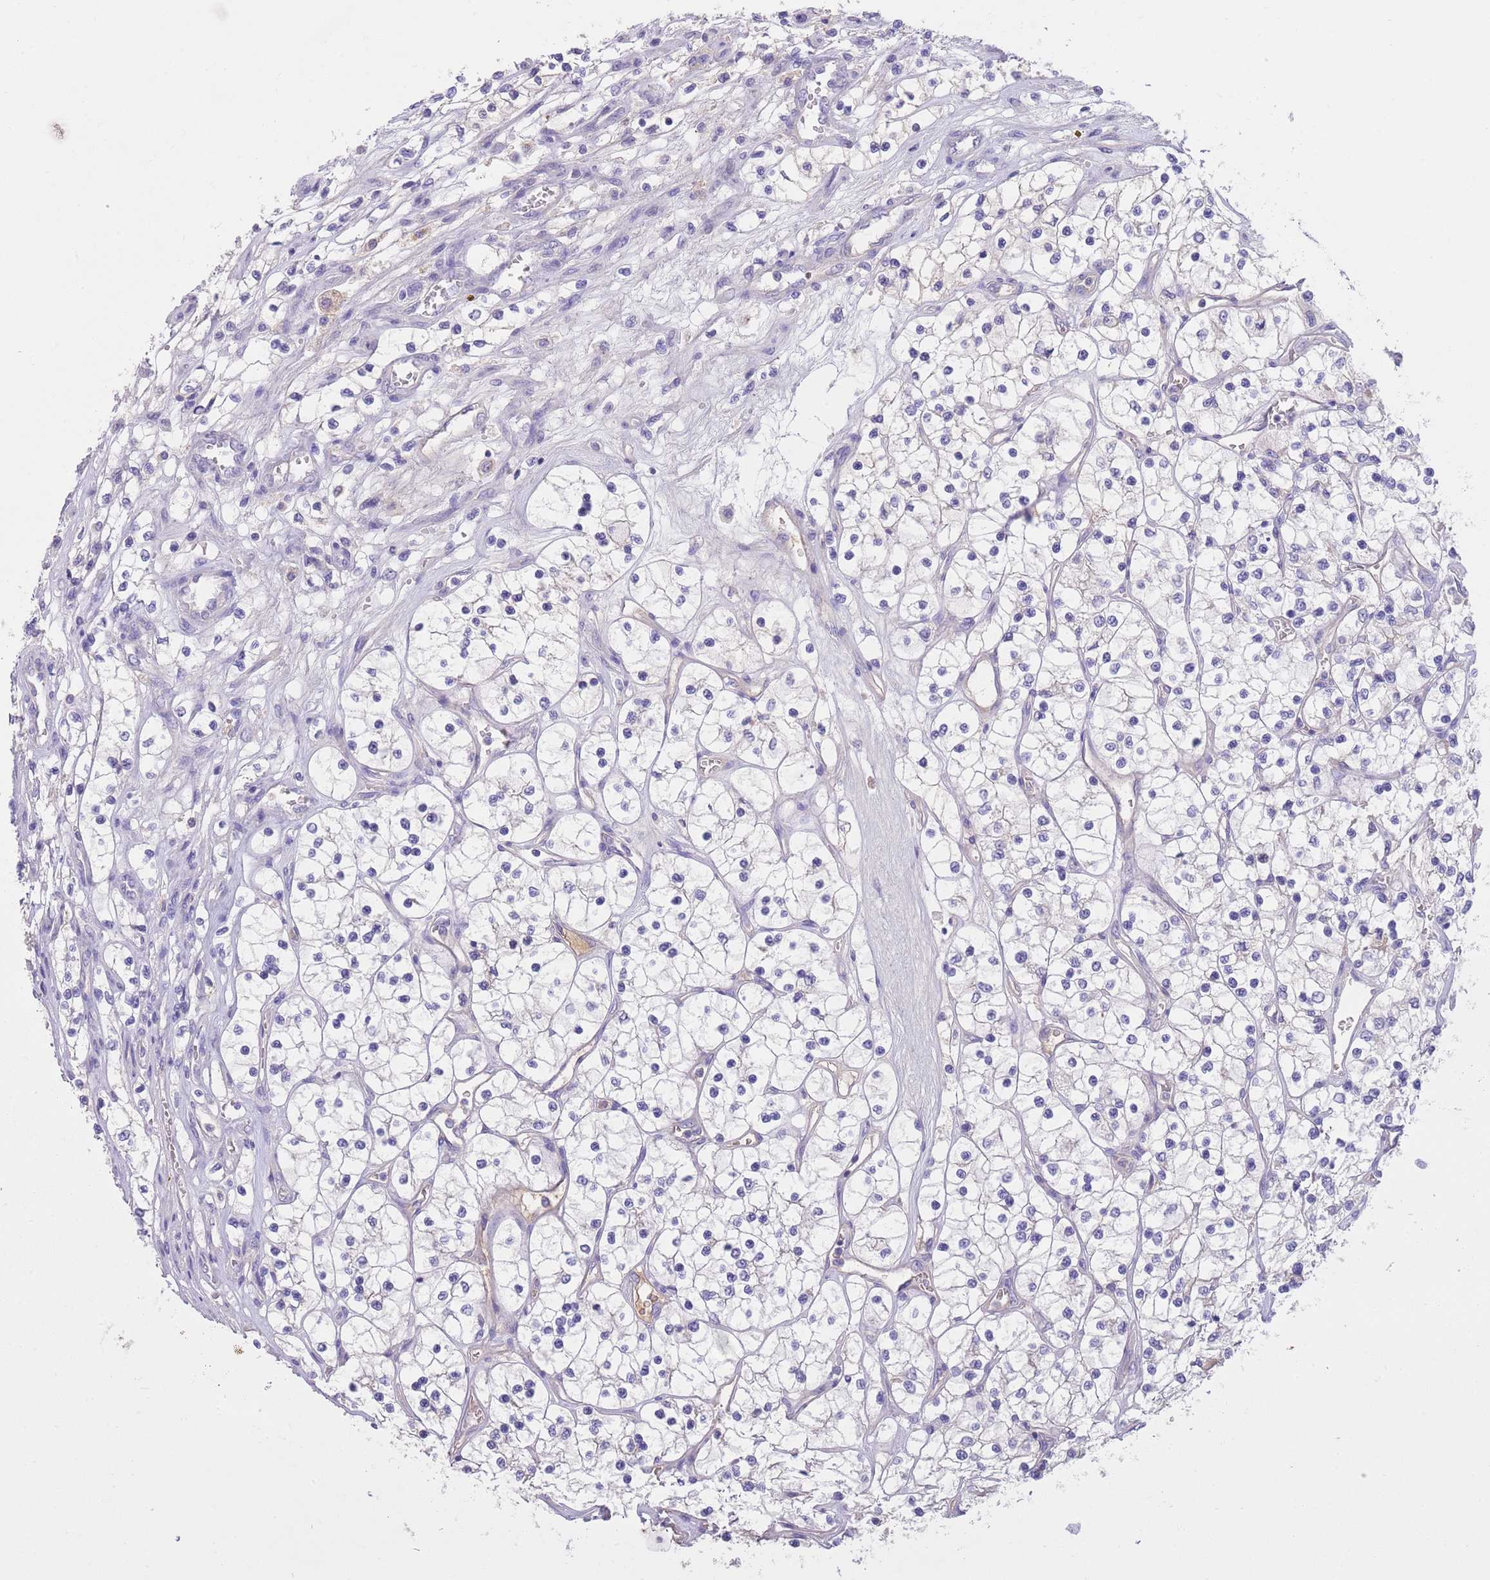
{"staining": {"intensity": "negative", "quantity": "none", "location": "none"}, "tissue": "renal cancer", "cell_type": "Tumor cells", "image_type": "cancer", "snomed": [{"axis": "morphology", "description": "Adenocarcinoma, NOS"}, {"axis": "topography", "description": "Kidney"}], "caption": "Photomicrograph shows no significant protein staining in tumor cells of renal cancer (adenocarcinoma).", "gene": "IGFL4", "patient": {"sex": "female", "age": 69}}